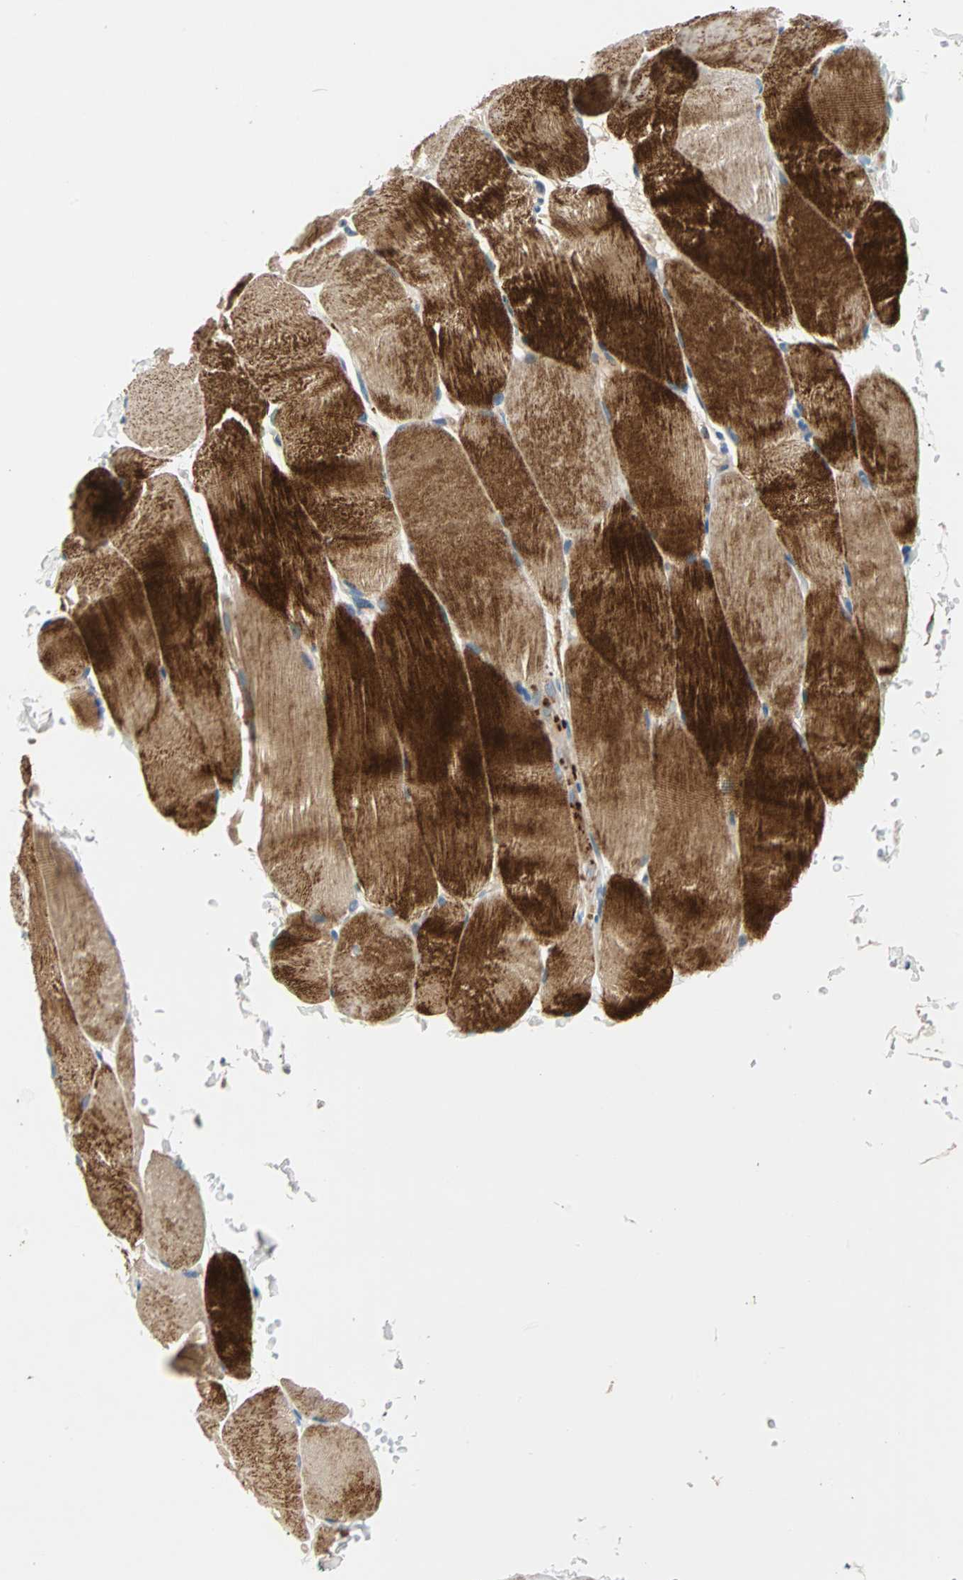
{"staining": {"intensity": "strong", "quantity": ">75%", "location": "cytoplasmic/membranous"}, "tissue": "skeletal muscle", "cell_type": "Myocytes", "image_type": "normal", "snomed": [{"axis": "morphology", "description": "Normal tissue, NOS"}, {"axis": "topography", "description": "Skeletal muscle"}, {"axis": "topography", "description": "Parathyroid gland"}], "caption": "DAB (3,3'-diaminobenzidine) immunohistochemical staining of unremarkable skeletal muscle demonstrates strong cytoplasmic/membranous protein positivity in approximately >75% of myocytes.", "gene": "MAP4K1", "patient": {"sex": "female", "age": 37}}